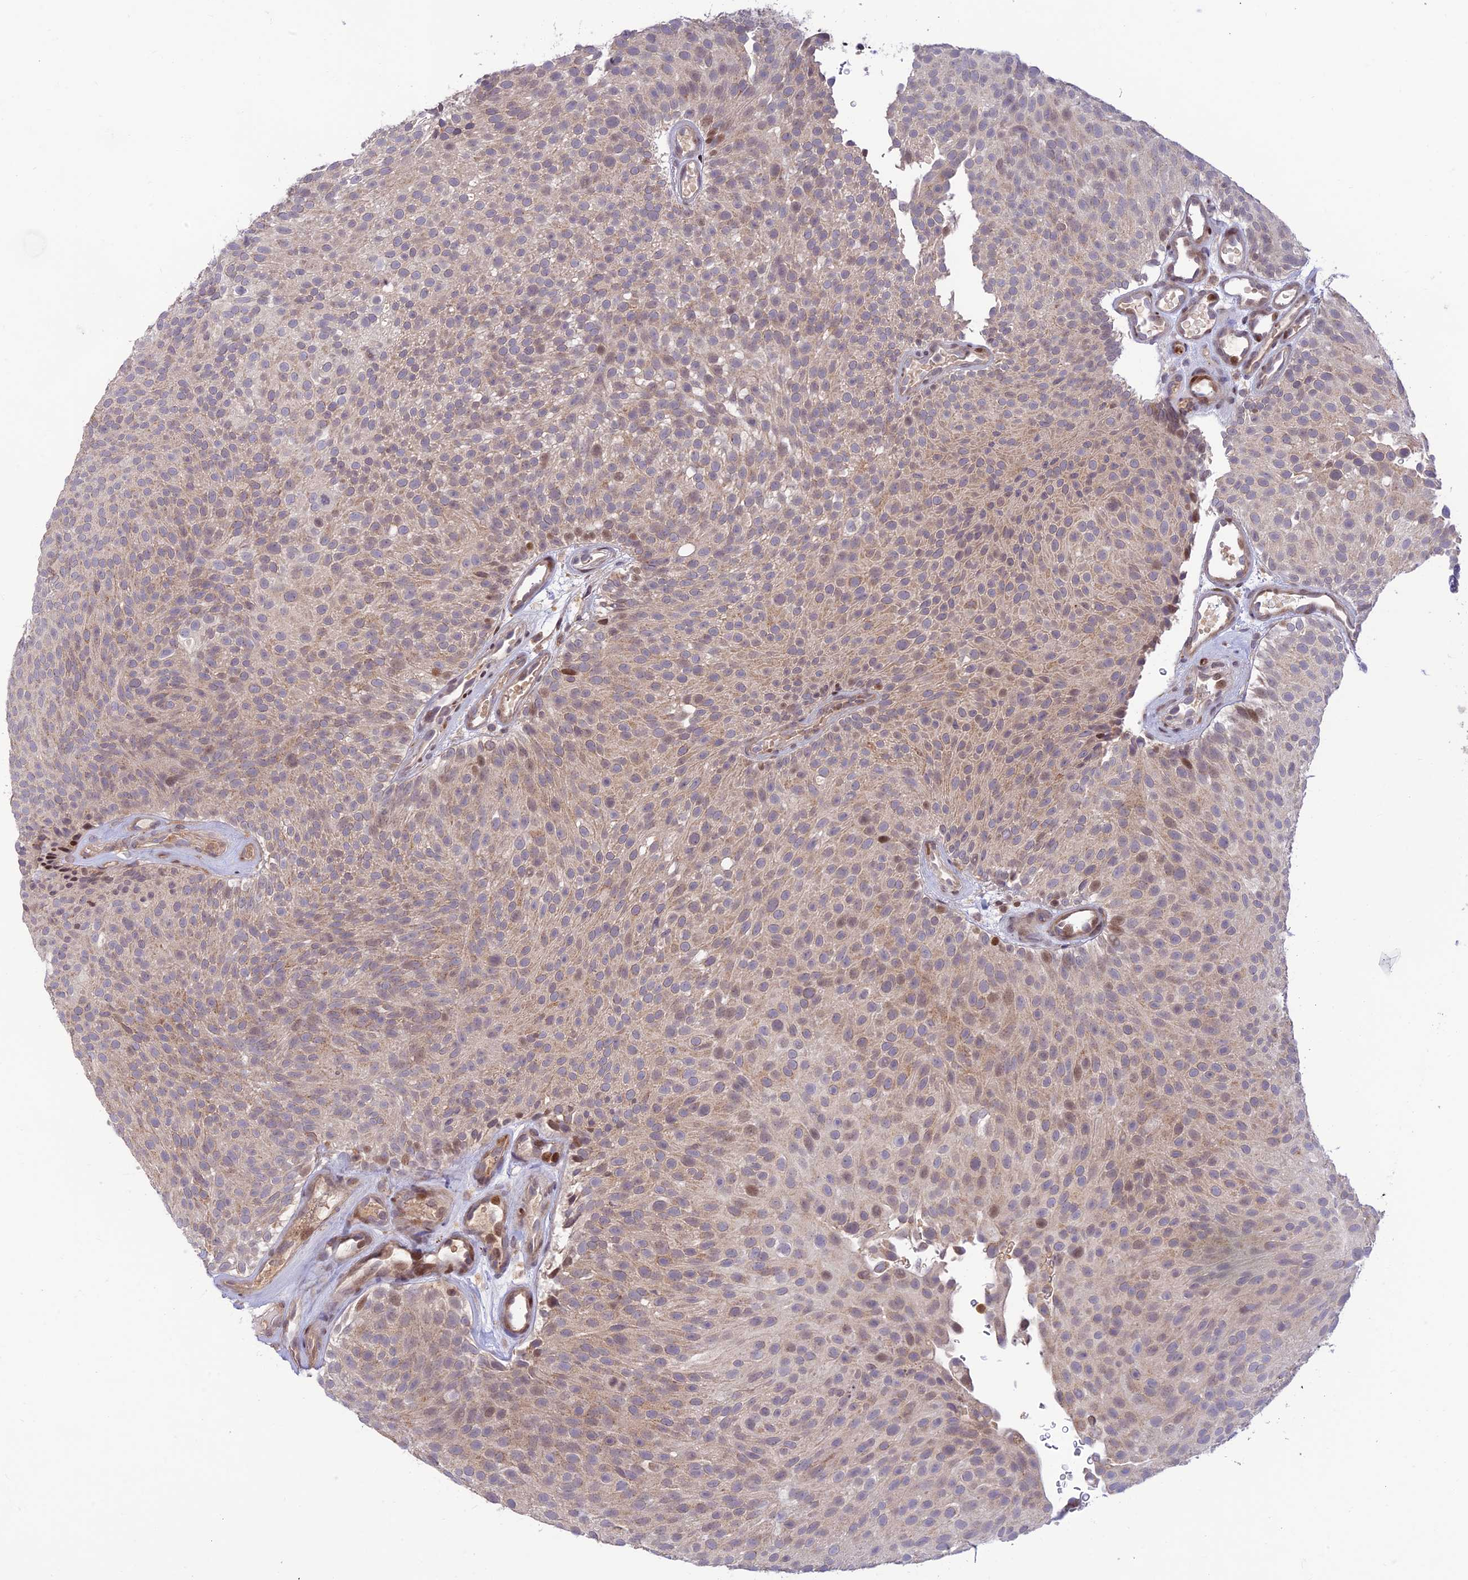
{"staining": {"intensity": "weak", "quantity": "25%-75%", "location": "cytoplasmic/membranous"}, "tissue": "urothelial cancer", "cell_type": "Tumor cells", "image_type": "cancer", "snomed": [{"axis": "morphology", "description": "Urothelial carcinoma, Low grade"}, {"axis": "topography", "description": "Urinary bladder"}], "caption": "IHC of human urothelial cancer demonstrates low levels of weak cytoplasmic/membranous staining in about 25%-75% of tumor cells. (brown staining indicates protein expression, while blue staining denotes nuclei).", "gene": "FAM186B", "patient": {"sex": "male", "age": 78}}